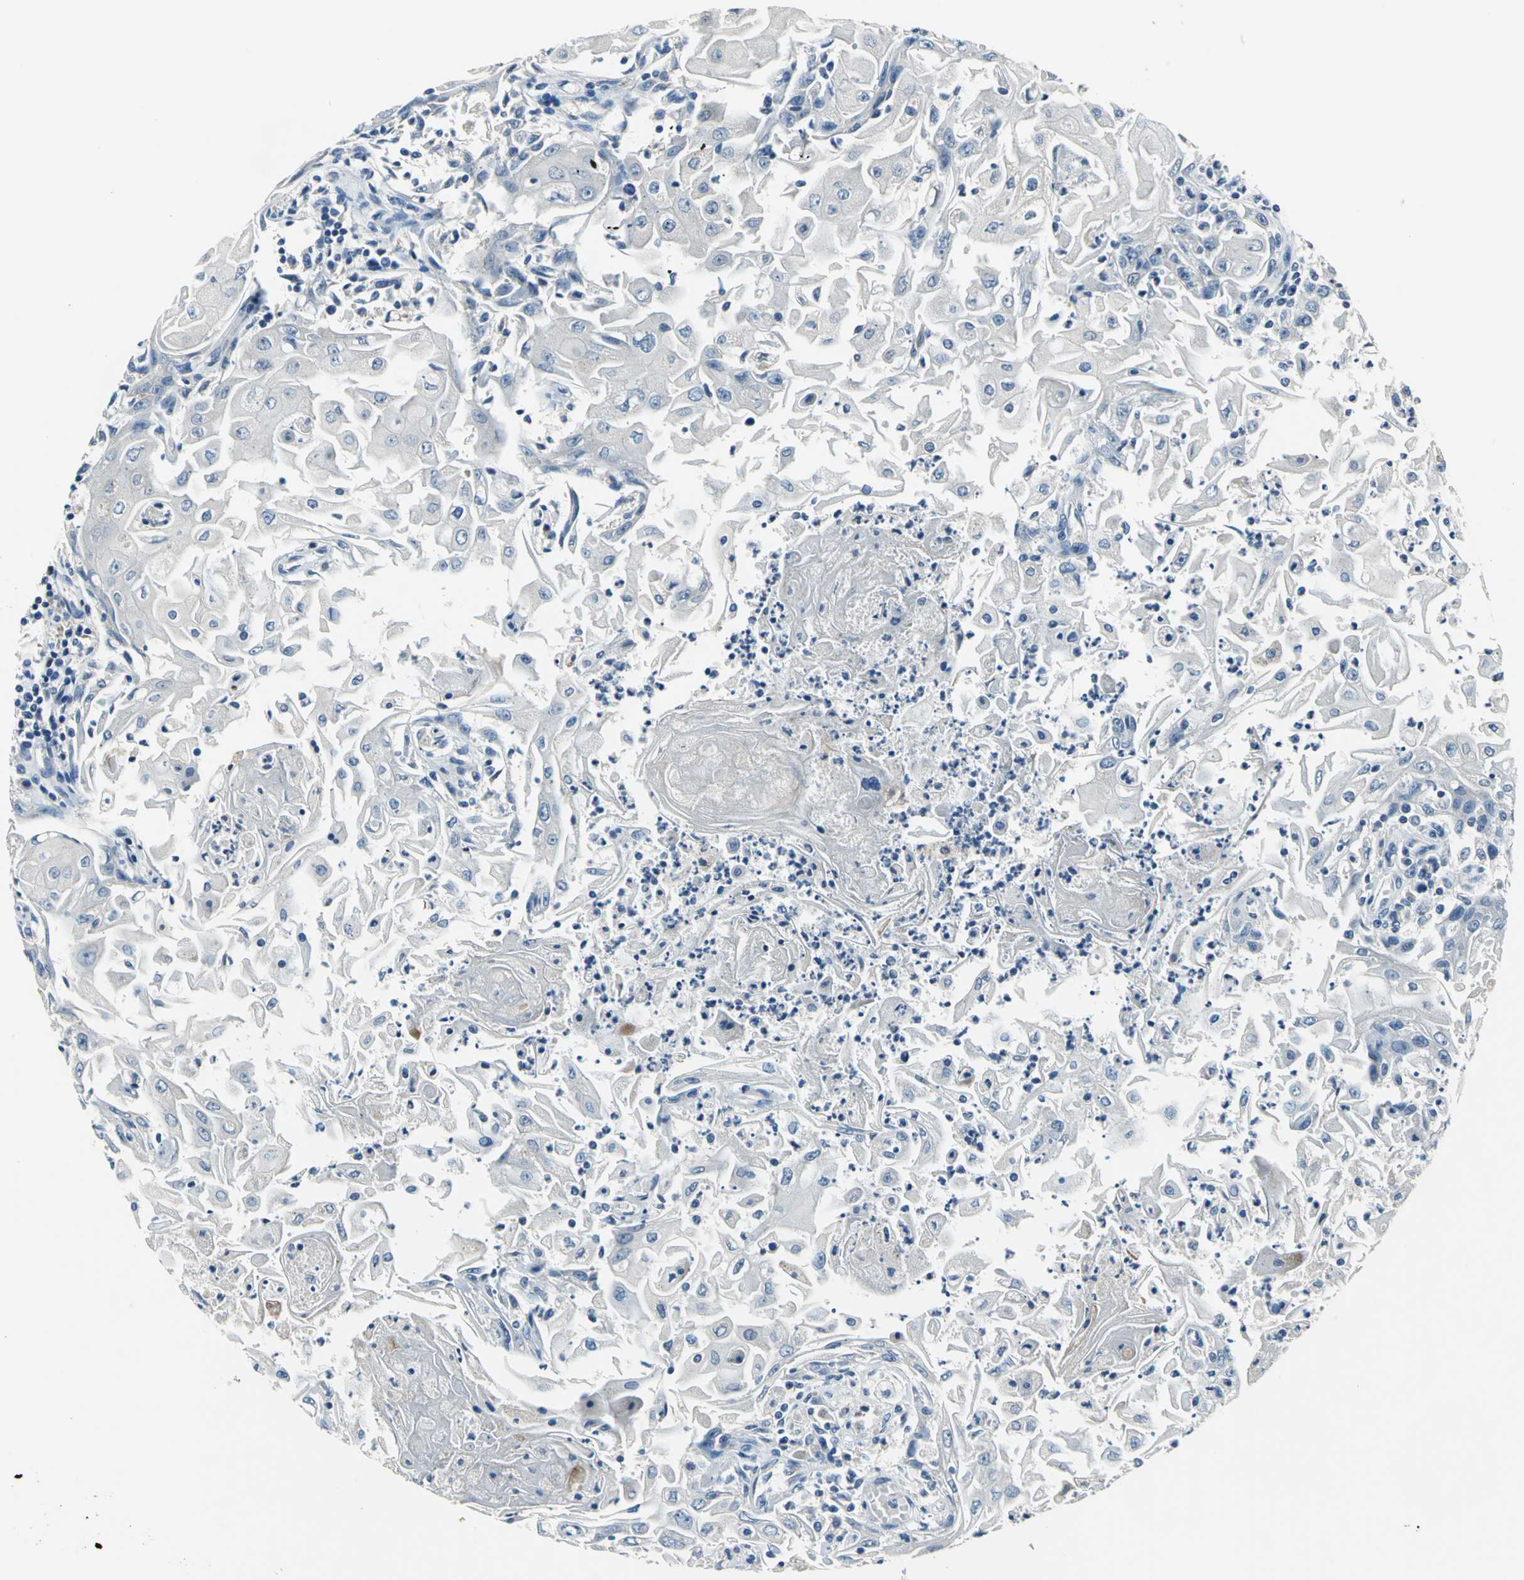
{"staining": {"intensity": "negative", "quantity": "none", "location": "none"}, "tissue": "head and neck cancer", "cell_type": "Tumor cells", "image_type": "cancer", "snomed": [{"axis": "morphology", "description": "Squamous cell carcinoma, NOS"}, {"axis": "topography", "description": "Oral tissue"}, {"axis": "topography", "description": "Head-Neck"}], "caption": "IHC histopathology image of neoplastic tissue: squamous cell carcinoma (head and neck) stained with DAB demonstrates no significant protein staining in tumor cells.", "gene": "SLC16A7", "patient": {"sex": "female", "age": 76}}